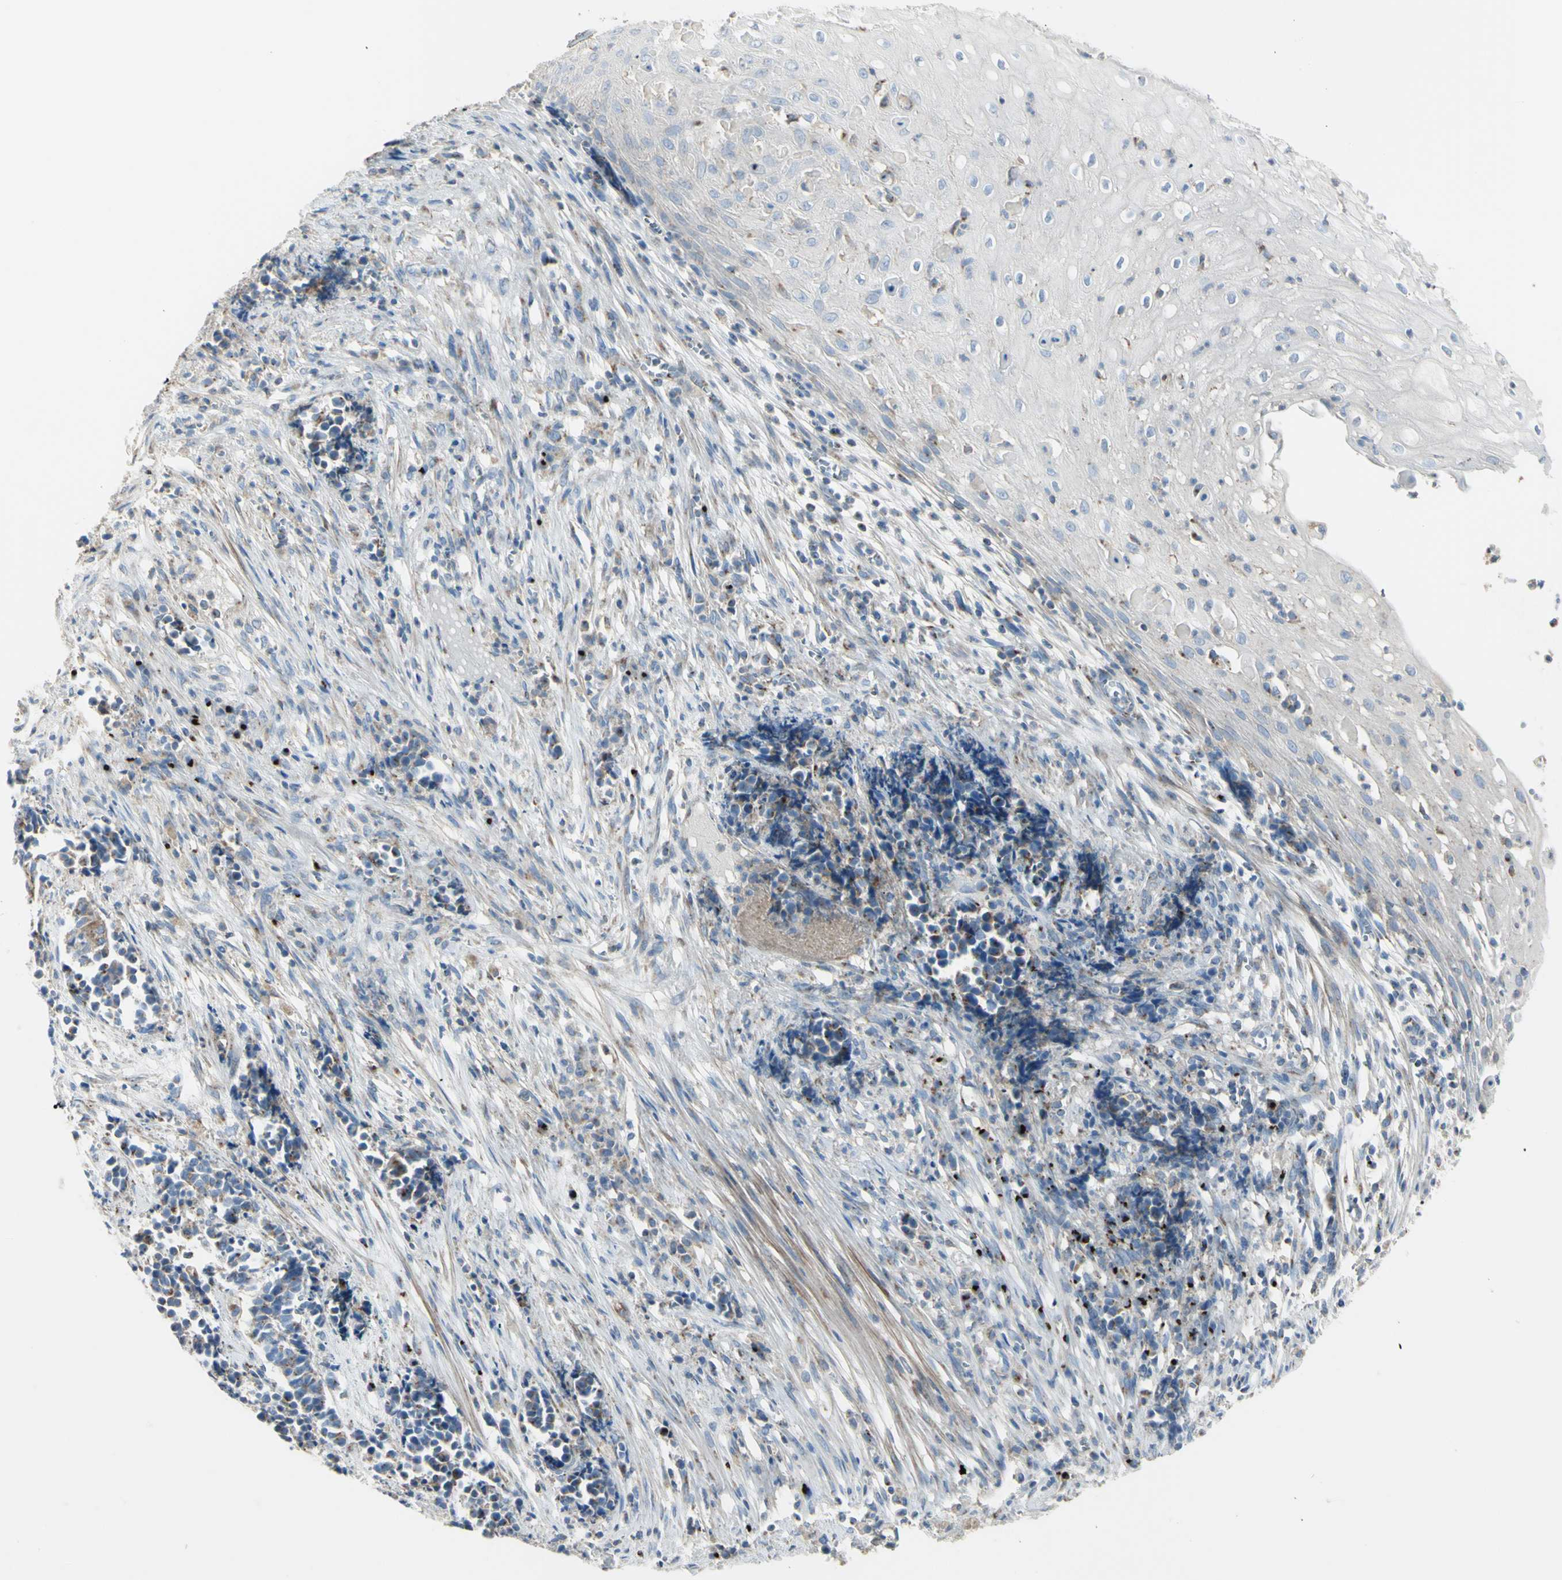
{"staining": {"intensity": "moderate", "quantity": "25%-75%", "location": "cytoplasmic/membranous"}, "tissue": "cervical cancer", "cell_type": "Tumor cells", "image_type": "cancer", "snomed": [{"axis": "morphology", "description": "Normal tissue, NOS"}, {"axis": "morphology", "description": "Squamous cell carcinoma, NOS"}, {"axis": "topography", "description": "Cervix"}], "caption": "Cervical squamous cell carcinoma stained with a brown dye shows moderate cytoplasmic/membranous positive expression in about 25%-75% of tumor cells.", "gene": "B4GALT3", "patient": {"sex": "female", "age": 35}}